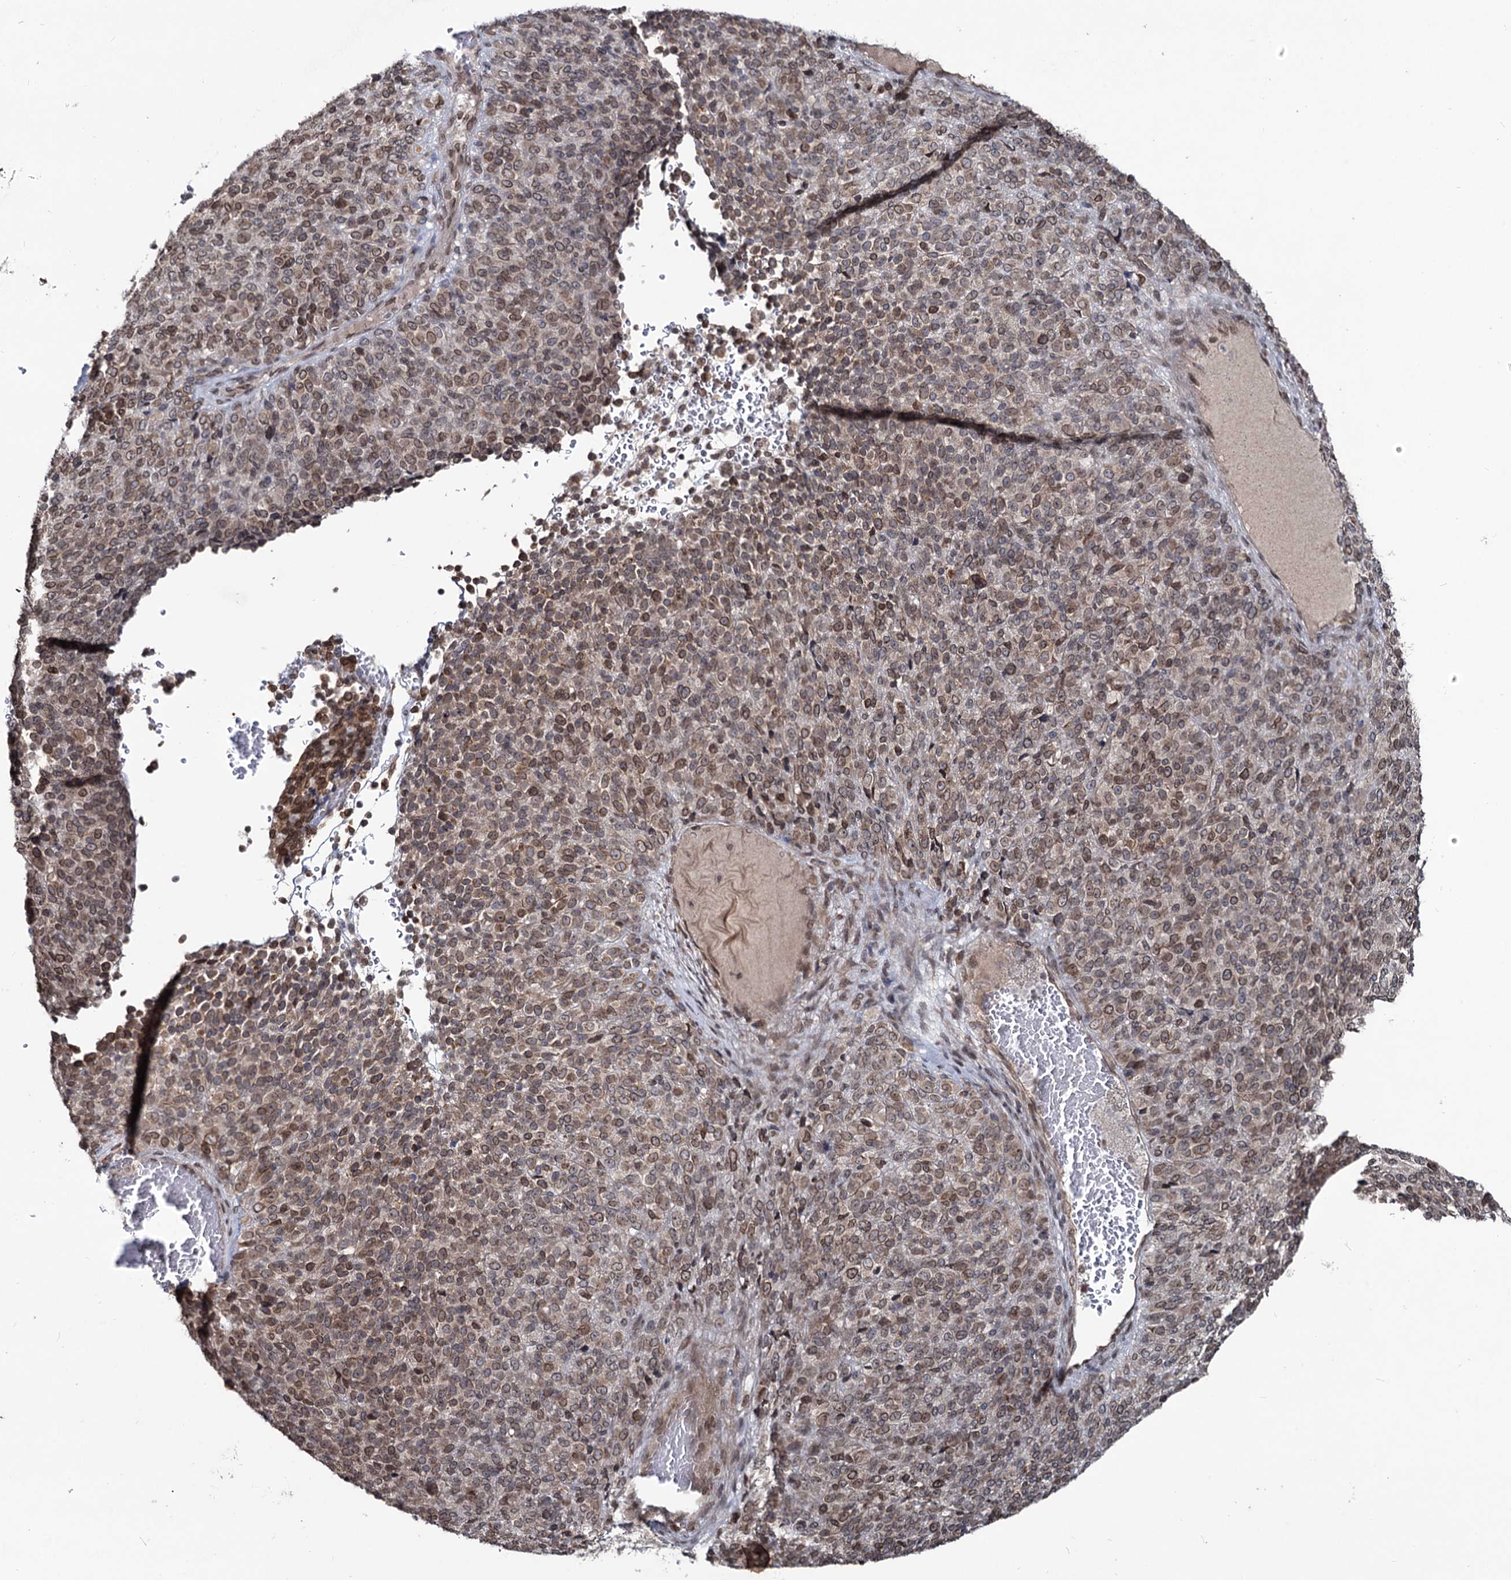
{"staining": {"intensity": "moderate", "quantity": ">75%", "location": "cytoplasmic/membranous,nuclear"}, "tissue": "melanoma", "cell_type": "Tumor cells", "image_type": "cancer", "snomed": [{"axis": "morphology", "description": "Malignant melanoma, Metastatic site"}, {"axis": "topography", "description": "Brain"}], "caption": "IHC of human malignant melanoma (metastatic site) demonstrates medium levels of moderate cytoplasmic/membranous and nuclear expression in about >75% of tumor cells.", "gene": "RNF6", "patient": {"sex": "female", "age": 56}}